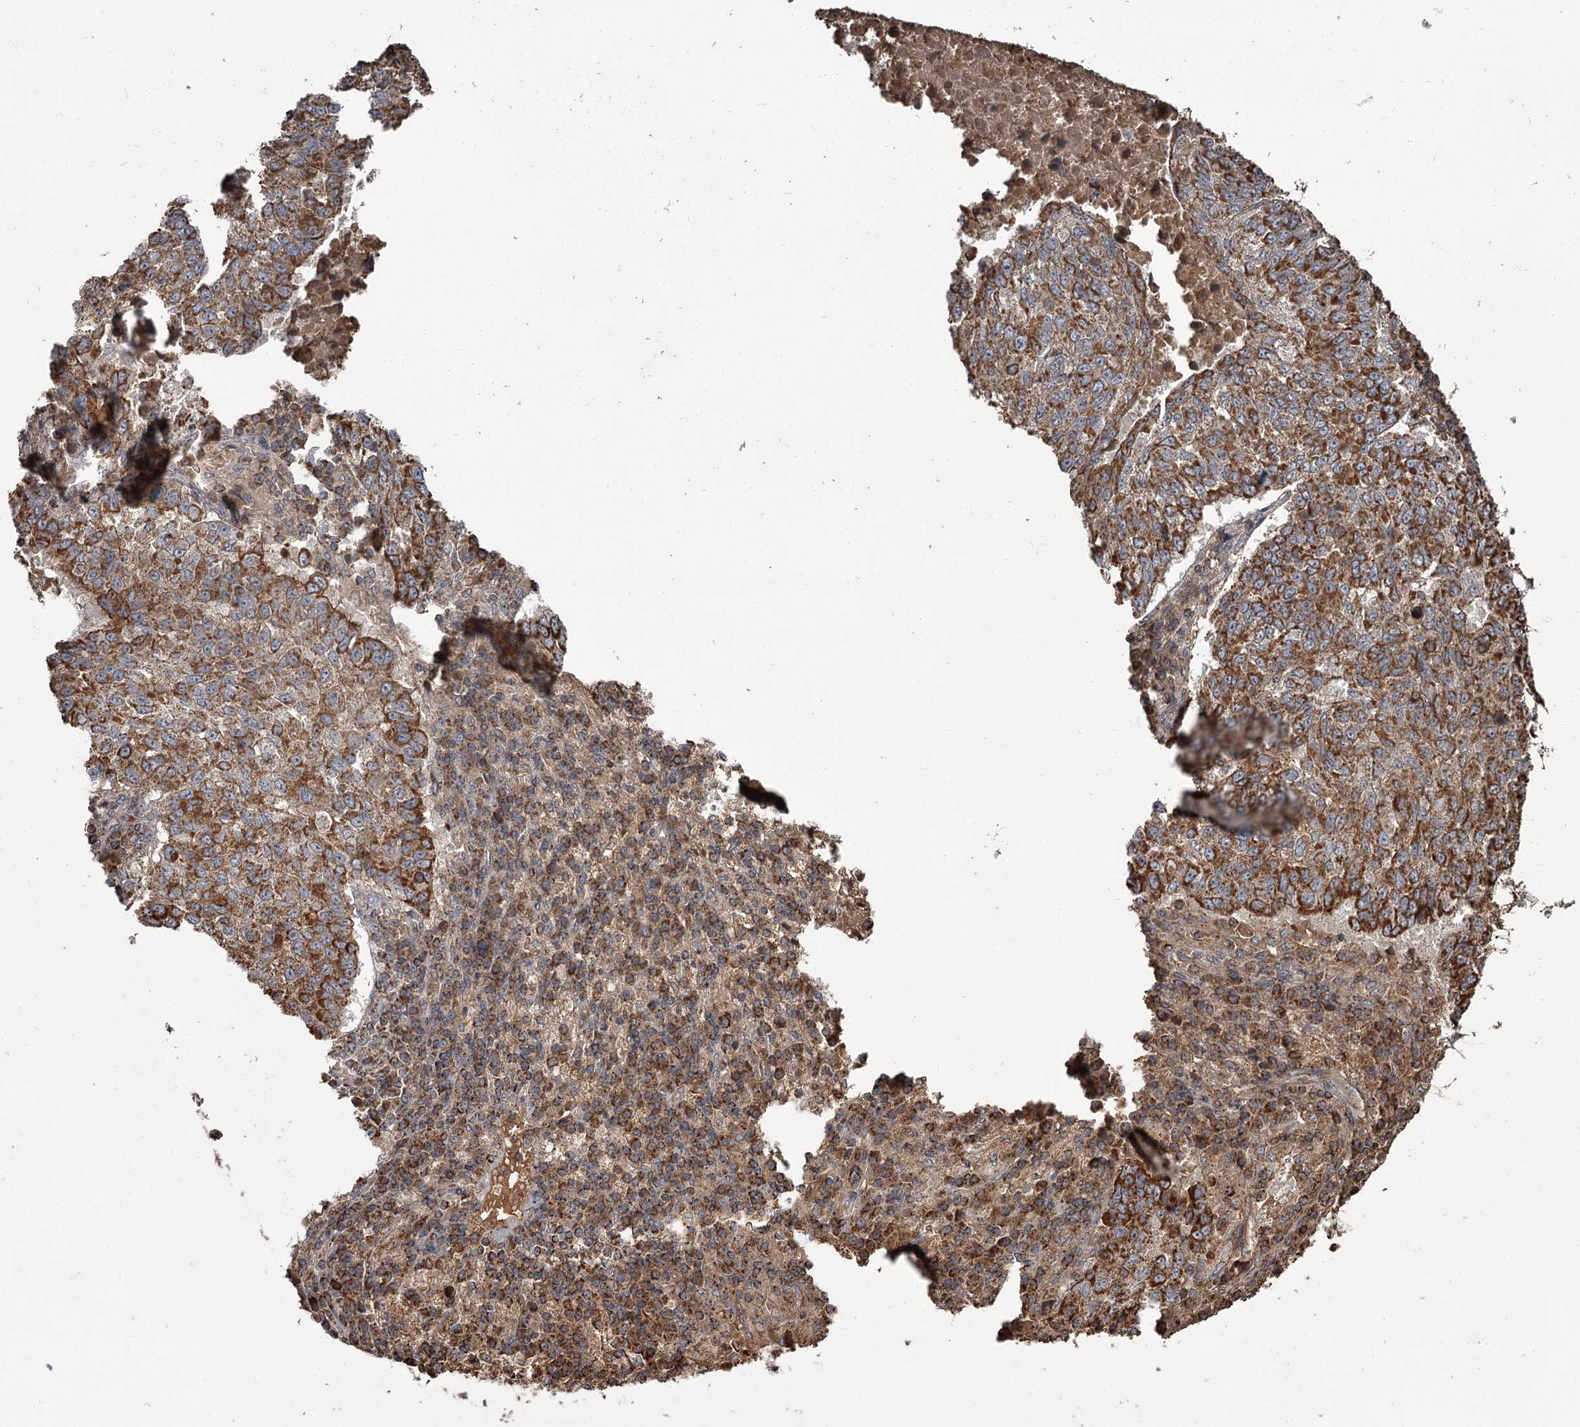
{"staining": {"intensity": "strong", "quantity": ">75%", "location": "cytoplasmic/membranous"}, "tissue": "lung cancer", "cell_type": "Tumor cells", "image_type": "cancer", "snomed": [{"axis": "morphology", "description": "Squamous cell carcinoma, NOS"}, {"axis": "topography", "description": "Lung"}], "caption": "Immunohistochemical staining of lung squamous cell carcinoma displays strong cytoplasmic/membranous protein positivity in approximately >75% of tumor cells.", "gene": "THAP9", "patient": {"sex": "male", "age": 73}}